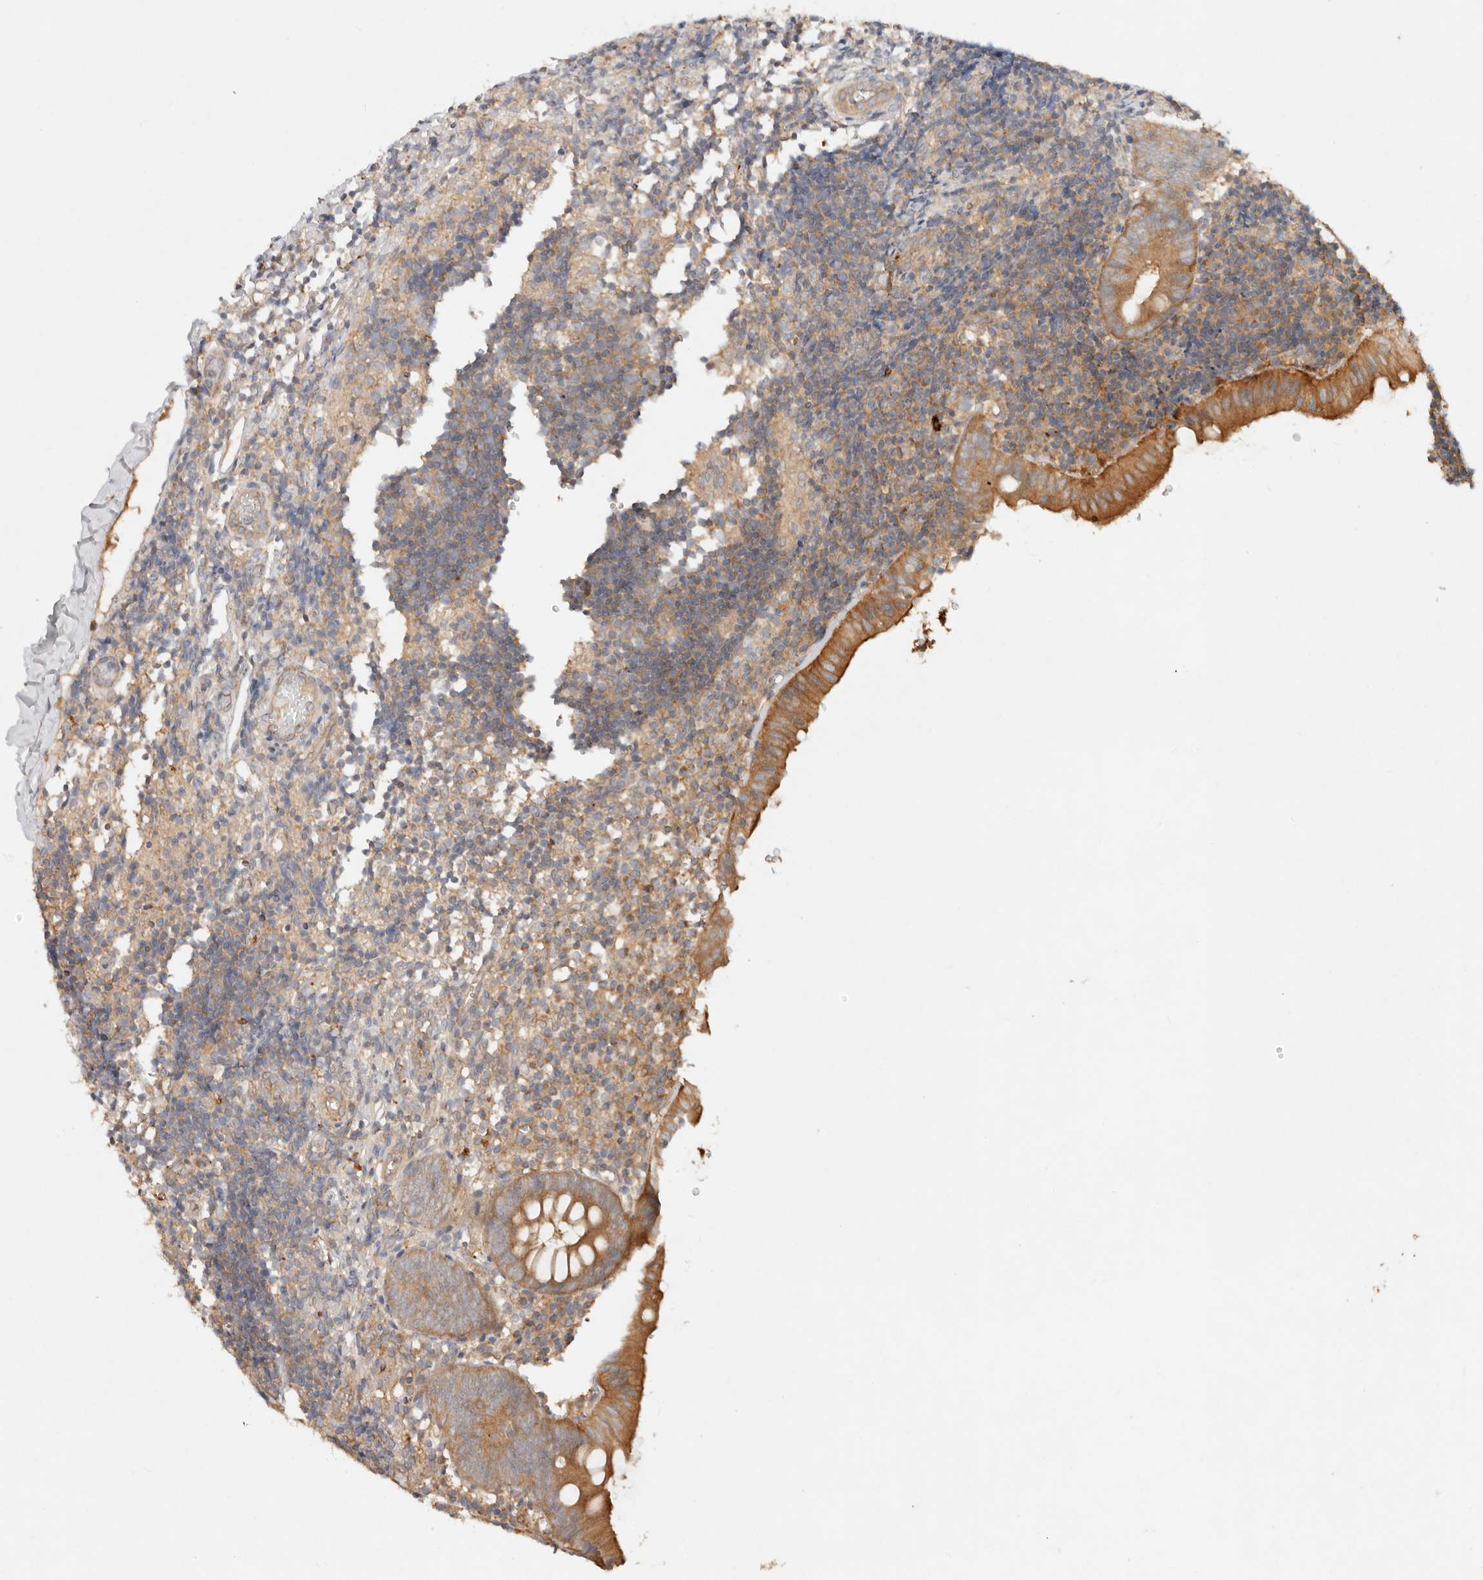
{"staining": {"intensity": "moderate", "quantity": ">75%", "location": "cytoplasmic/membranous"}, "tissue": "appendix", "cell_type": "Glandular cells", "image_type": "normal", "snomed": [{"axis": "morphology", "description": "Normal tissue, NOS"}, {"axis": "topography", "description": "Appendix"}], "caption": "Immunohistochemical staining of unremarkable appendix displays moderate cytoplasmic/membranous protein expression in about >75% of glandular cells. Using DAB (brown) and hematoxylin (blue) stains, captured at high magnification using brightfield microscopy.", "gene": "HECTD3", "patient": {"sex": "male", "age": 8}}